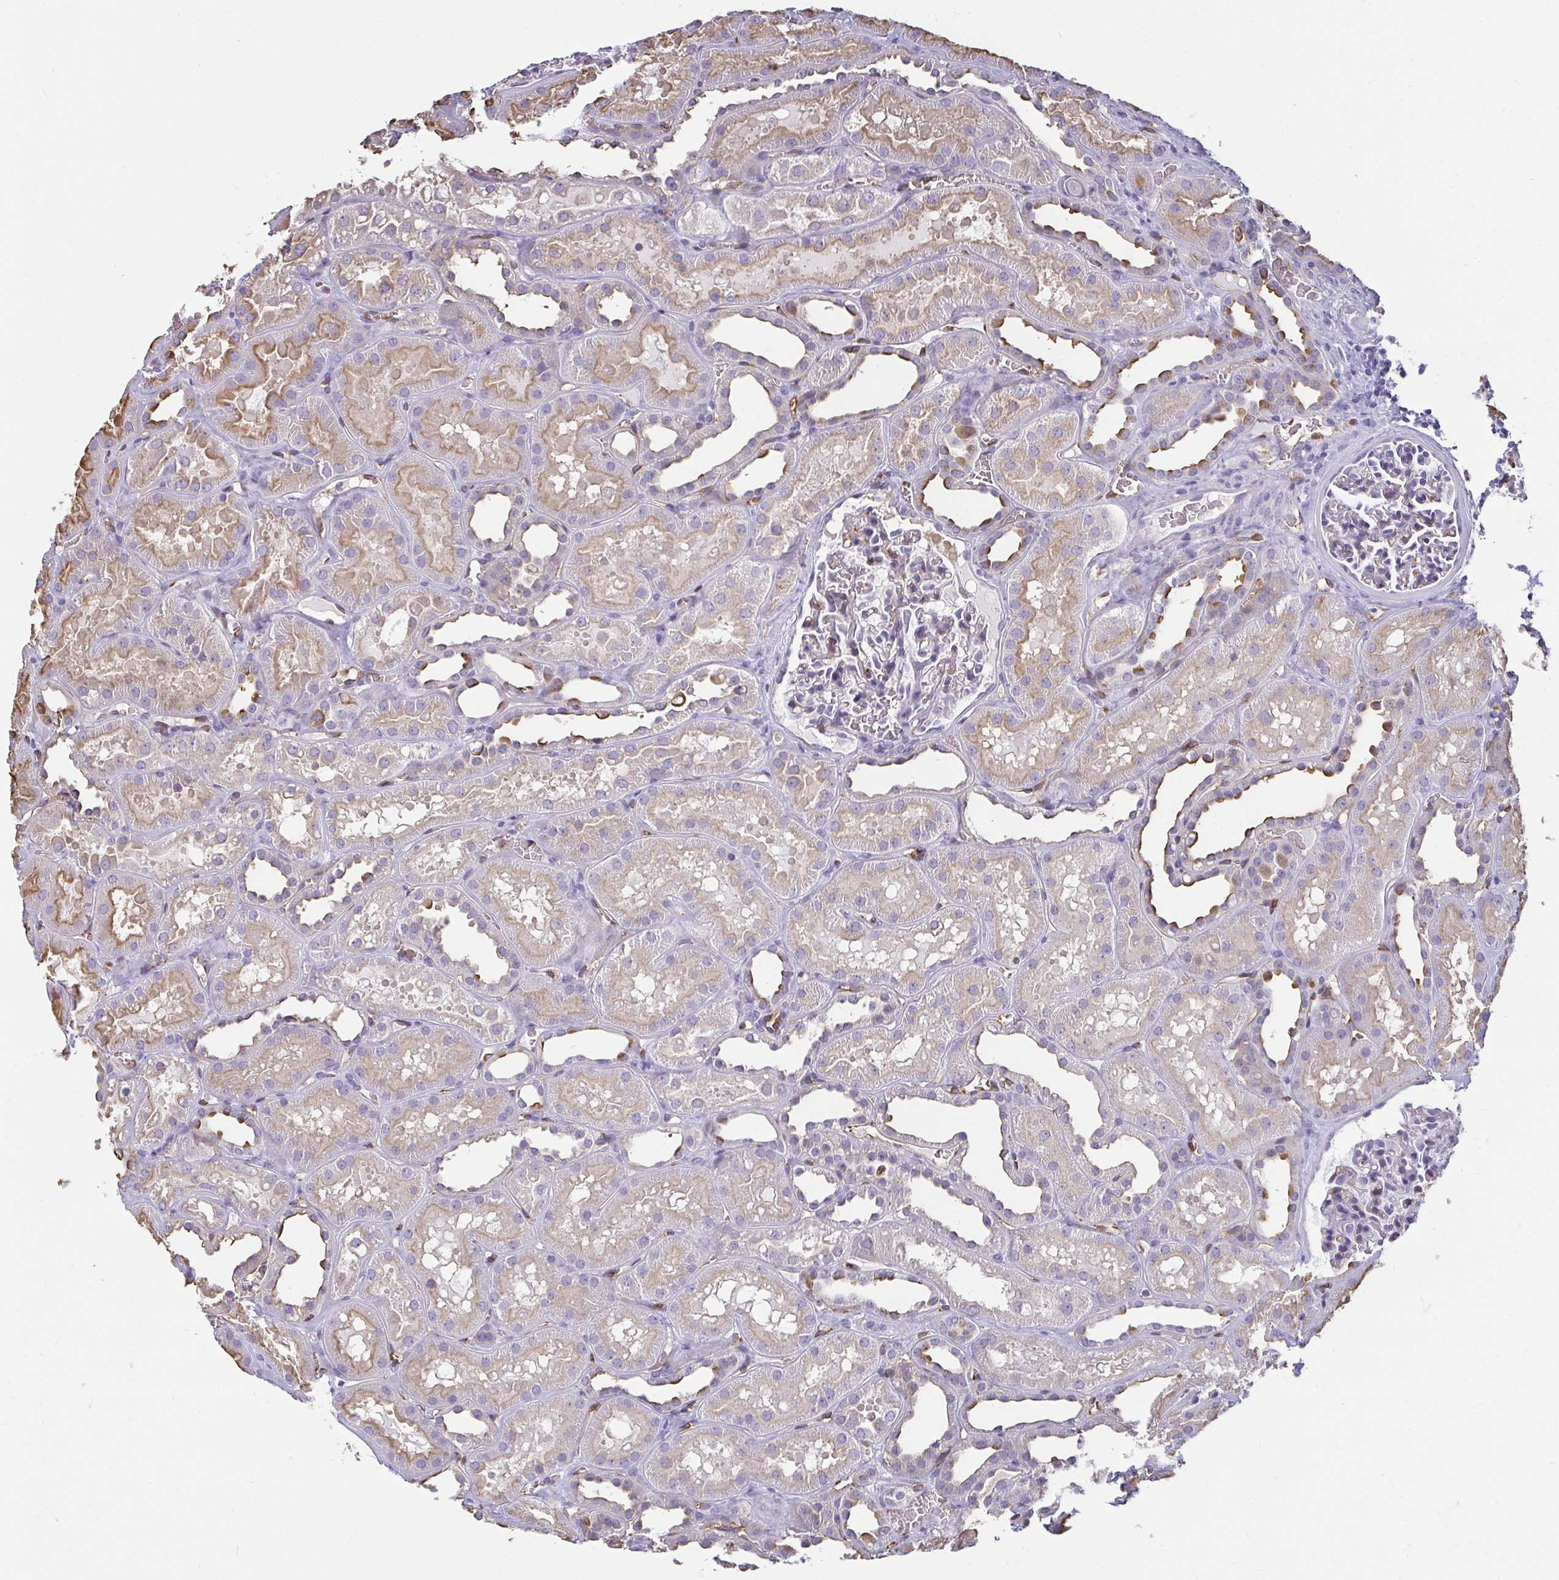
{"staining": {"intensity": "negative", "quantity": "none", "location": "none"}, "tissue": "kidney", "cell_type": "Cells in glomeruli", "image_type": "normal", "snomed": [{"axis": "morphology", "description": "Normal tissue, NOS"}, {"axis": "topography", "description": "Kidney"}], "caption": "Immunohistochemistry (IHC) image of unremarkable kidney: human kidney stained with DAB shows no significant protein expression in cells in glomeruli.", "gene": "PDE2A", "patient": {"sex": "female", "age": 41}}